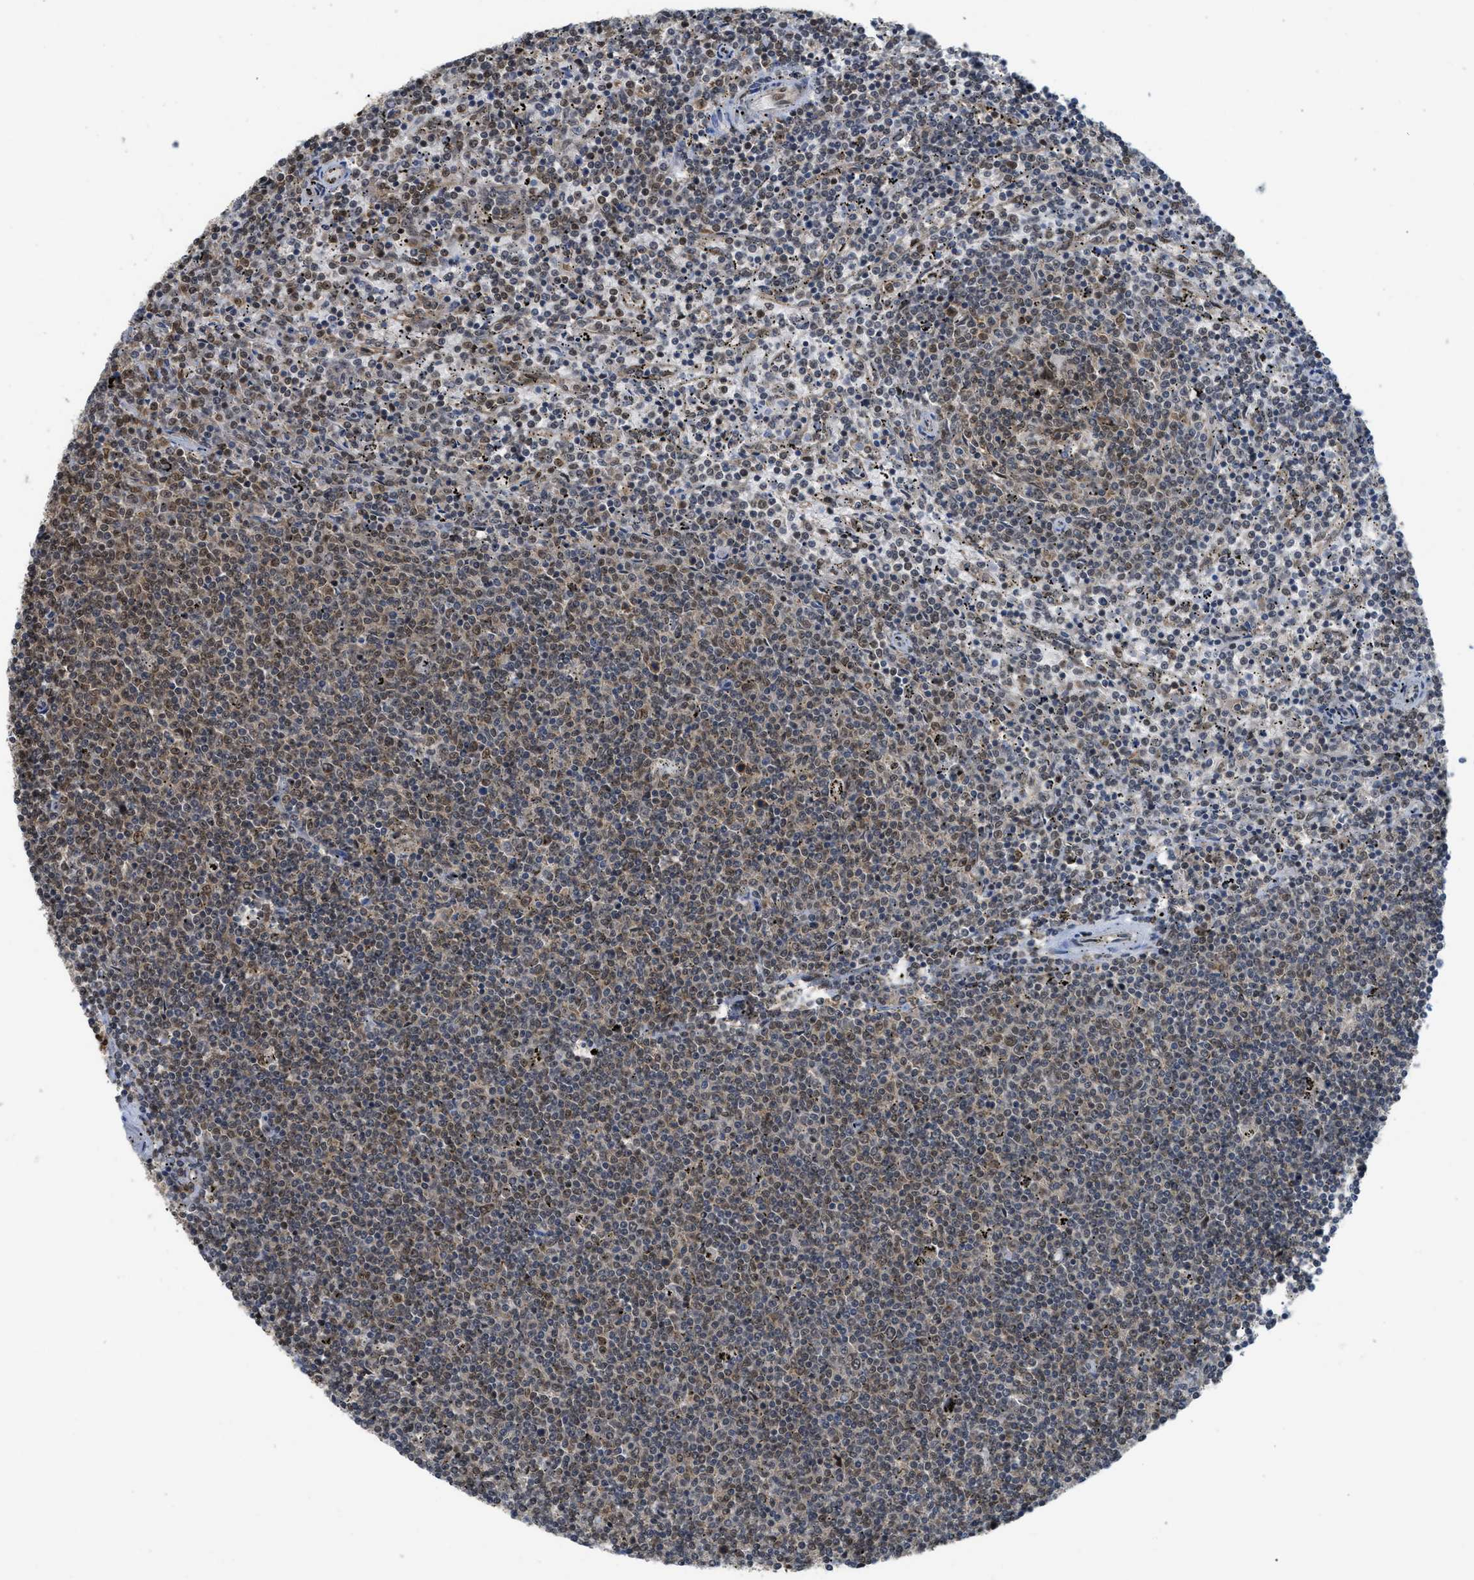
{"staining": {"intensity": "weak", "quantity": "25%-75%", "location": "nuclear"}, "tissue": "lymphoma", "cell_type": "Tumor cells", "image_type": "cancer", "snomed": [{"axis": "morphology", "description": "Malignant lymphoma, non-Hodgkin's type, Low grade"}, {"axis": "topography", "description": "Spleen"}], "caption": "An image showing weak nuclear expression in about 25%-75% of tumor cells in malignant lymphoma, non-Hodgkin's type (low-grade), as visualized by brown immunohistochemical staining.", "gene": "TACC1", "patient": {"sex": "female", "age": 50}}